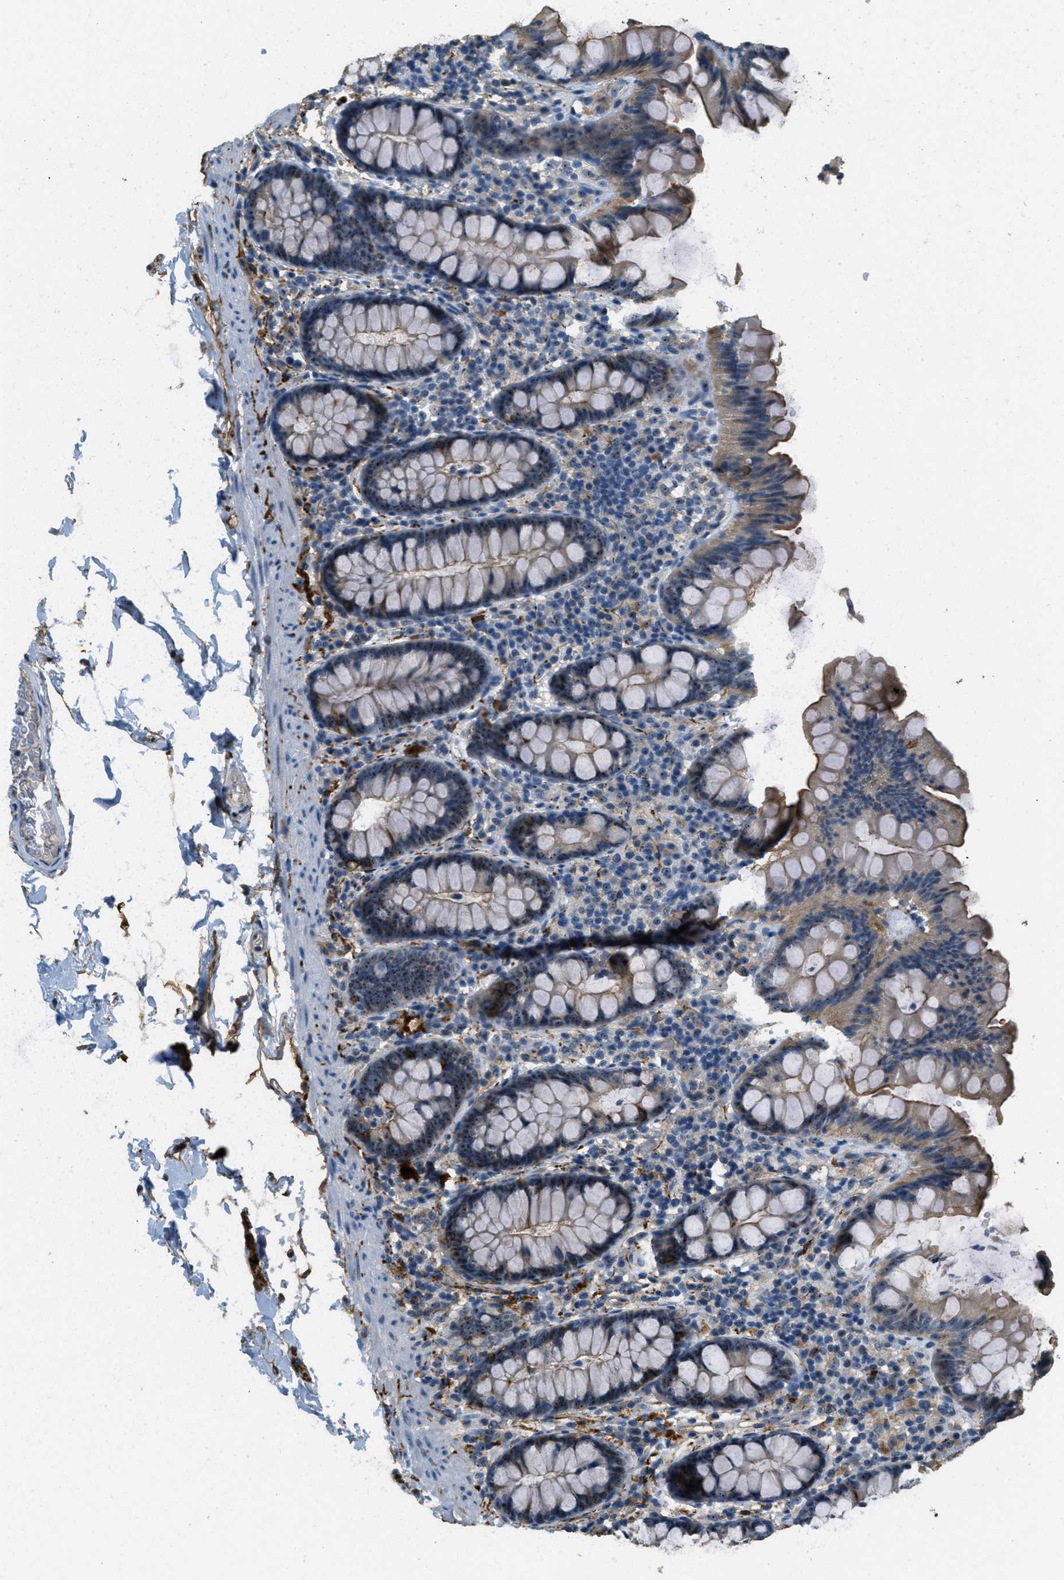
{"staining": {"intensity": "moderate", "quantity": ">75%", "location": "cytoplasmic/membranous"}, "tissue": "colon", "cell_type": "Endothelial cells", "image_type": "normal", "snomed": [{"axis": "morphology", "description": "Normal tissue, NOS"}, {"axis": "topography", "description": "Colon"}], "caption": "The histopathology image shows a brown stain indicating the presence of a protein in the cytoplasmic/membranous of endothelial cells in colon. The staining was performed using DAB, with brown indicating positive protein expression. Nuclei are stained blue with hematoxylin.", "gene": "OSMR", "patient": {"sex": "female", "age": 80}}